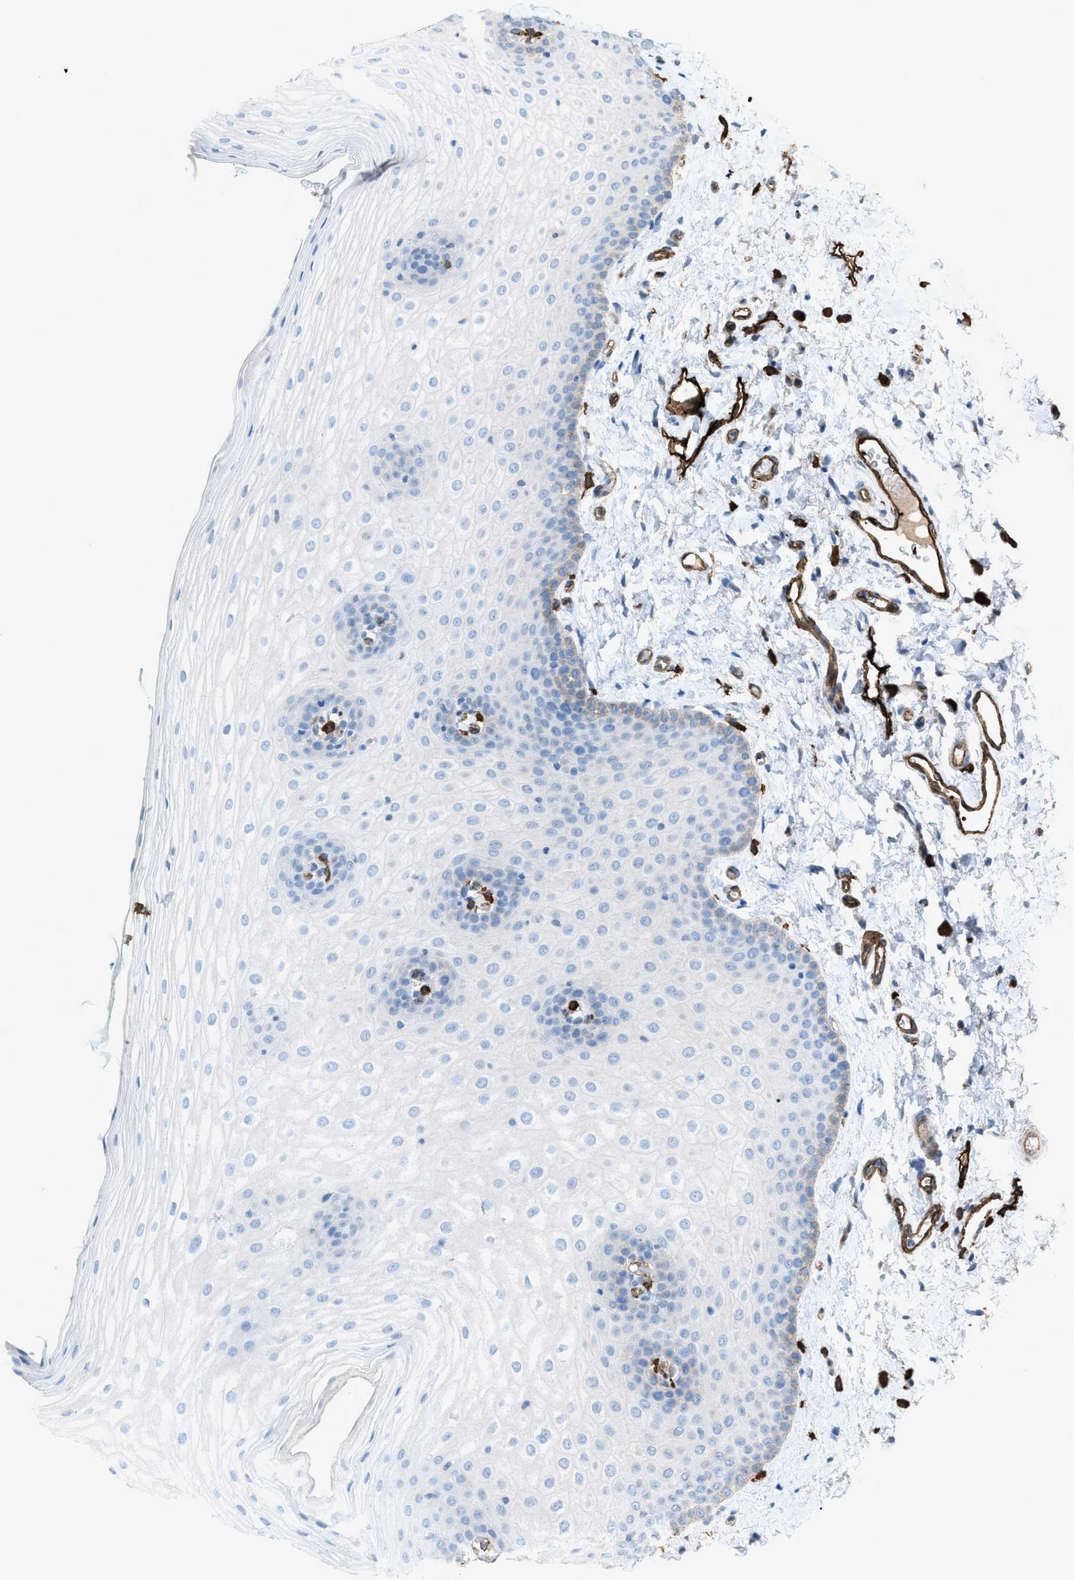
{"staining": {"intensity": "negative", "quantity": "none", "location": "none"}, "tissue": "oral mucosa", "cell_type": "Squamous epithelial cells", "image_type": "normal", "snomed": [{"axis": "morphology", "description": "Normal tissue, NOS"}, {"axis": "topography", "description": "Skin"}, {"axis": "topography", "description": "Oral tissue"}], "caption": "The immunohistochemistry histopathology image has no significant staining in squamous epithelial cells of oral mucosa.", "gene": "SLC22A15", "patient": {"sex": "male", "age": 84}}